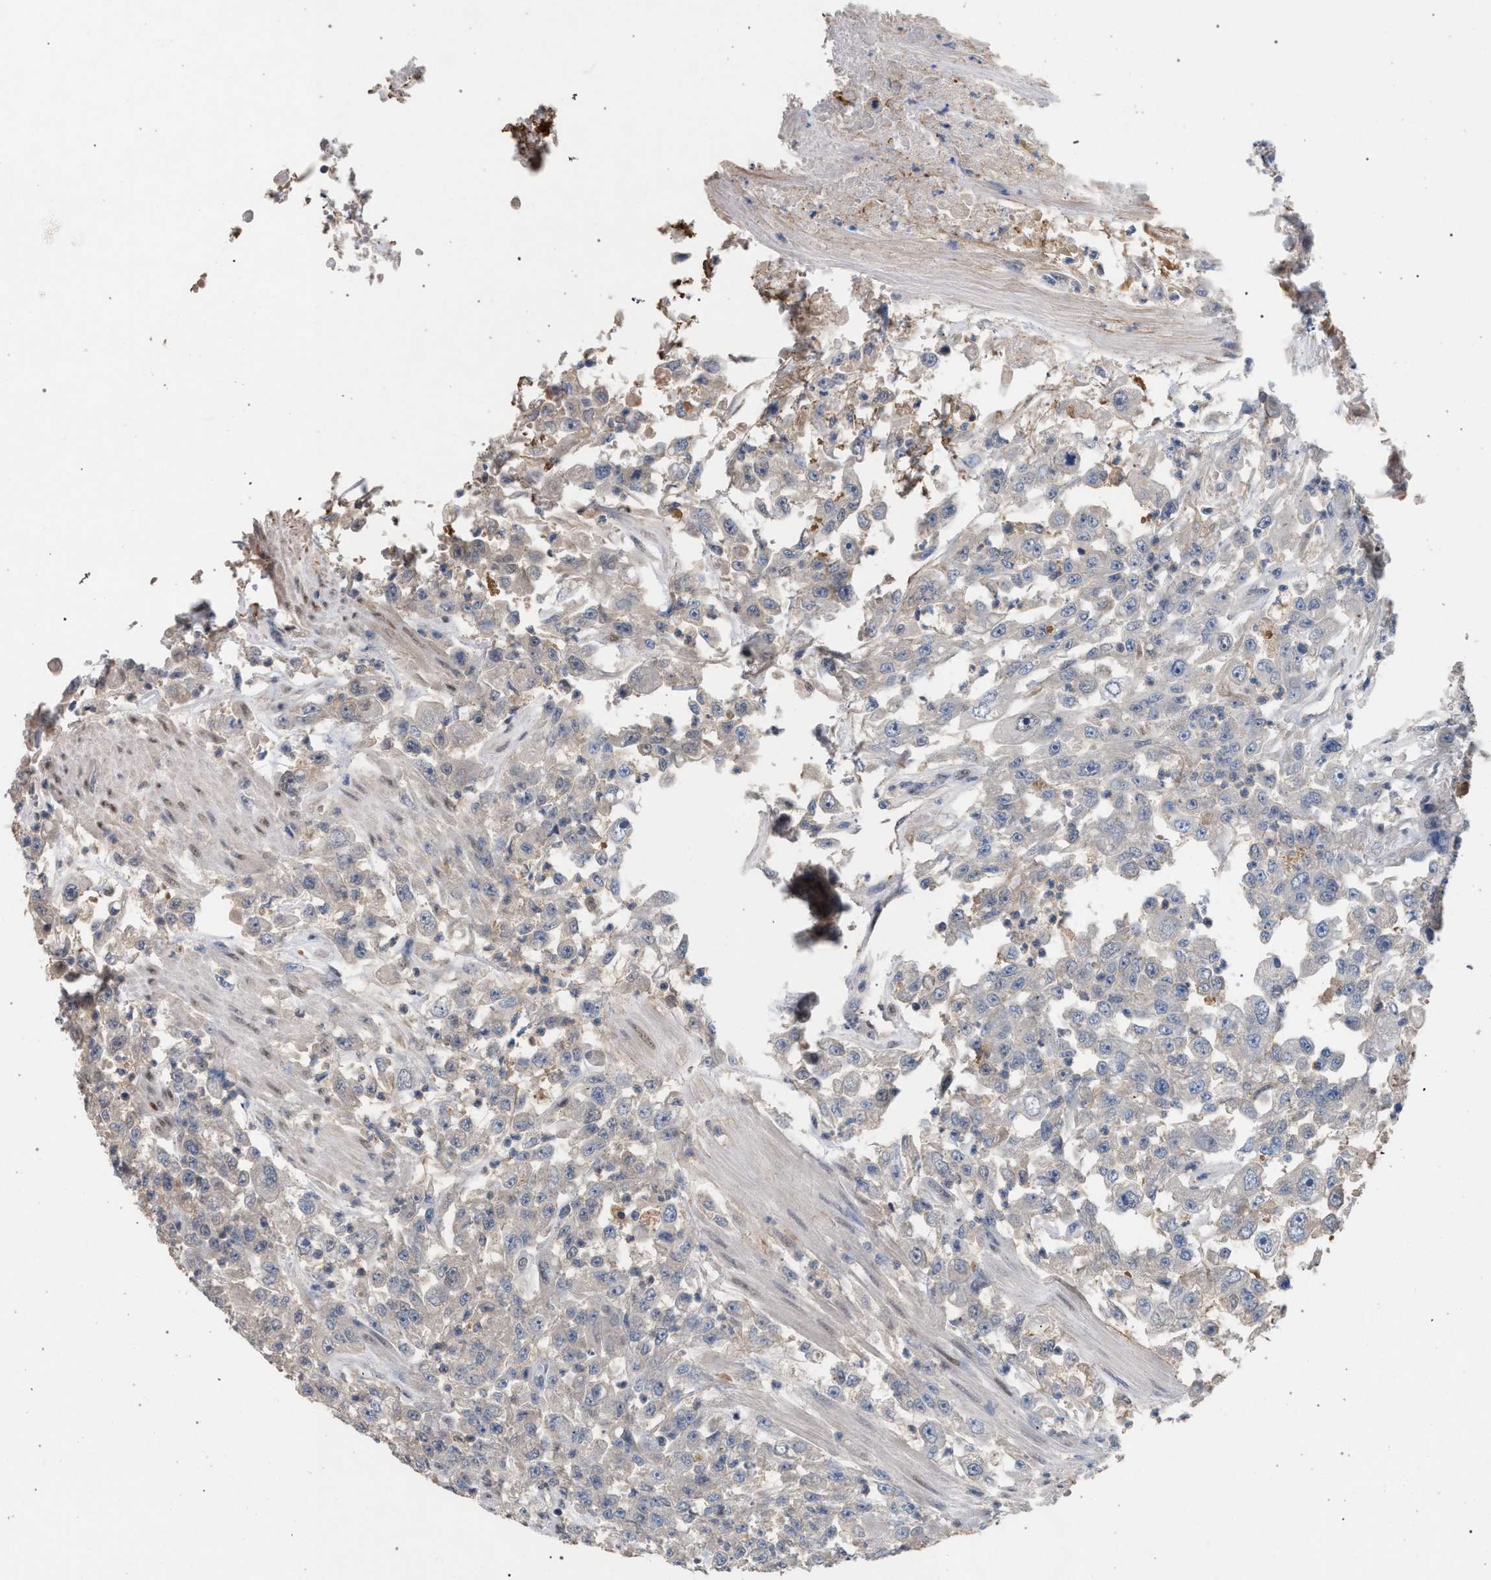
{"staining": {"intensity": "negative", "quantity": "none", "location": "none"}, "tissue": "urothelial cancer", "cell_type": "Tumor cells", "image_type": "cancer", "snomed": [{"axis": "morphology", "description": "Urothelial carcinoma, High grade"}, {"axis": "topography", "description": "Urinary bladder"}], "caption": "IHC image of neoplastic tissue: human urothelial carcinoma (high-grade) stained with DAB displays no significant protein staining in tumor cells.", "gene": "TECPR1", "patient": {"sex": "male", "age": 46}}